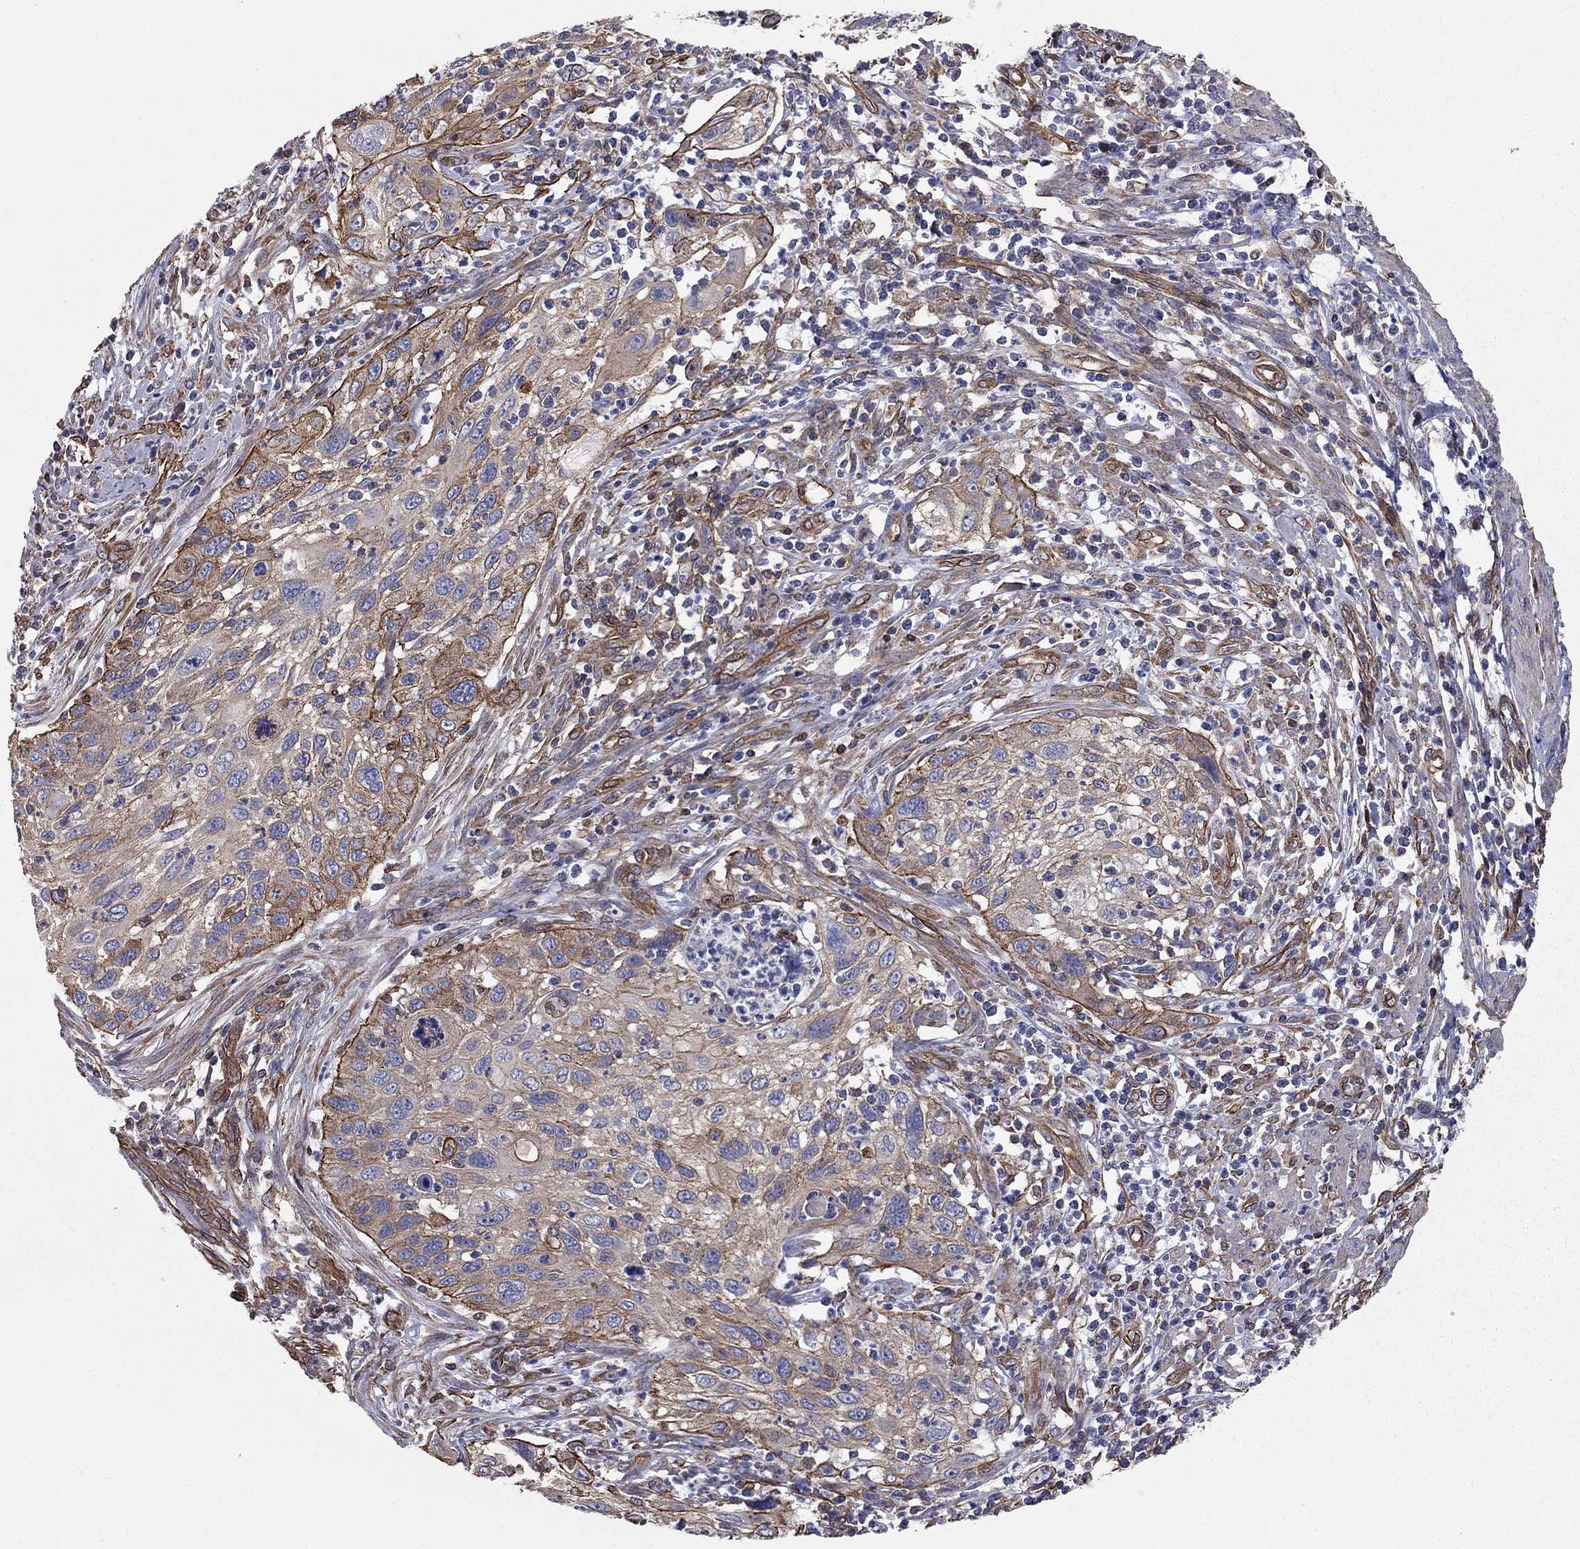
{"staining": {"intensity": "moderate", "quantity": "<25%", "location": "cytoplasmic/membranous"}, "tissue": "cervical cancer", "cell_type": "Tumor cells", "image_type": "cancer", "snomed": [{"axis": "morphology", "description": "Squamous cell carcinoma, NOS"}, {"axis": "topography", "description": "Cervix"}], "caption": "IHC staining of cervical squamous cell carcinoma, which shows low levels of moderate cytoplasmic/membranous staining in approximately <25% of tumor cells indicating moderate cytoplasmic/membranous protein positivity. The staining was performed using DAB (3,3'-diaminobenzidine) (brown) for protein detection and nuclei were counterstained in hematoxylin (blue).", "gene": "BICDL2", "patient": {"sex": "female", "age": 70}}